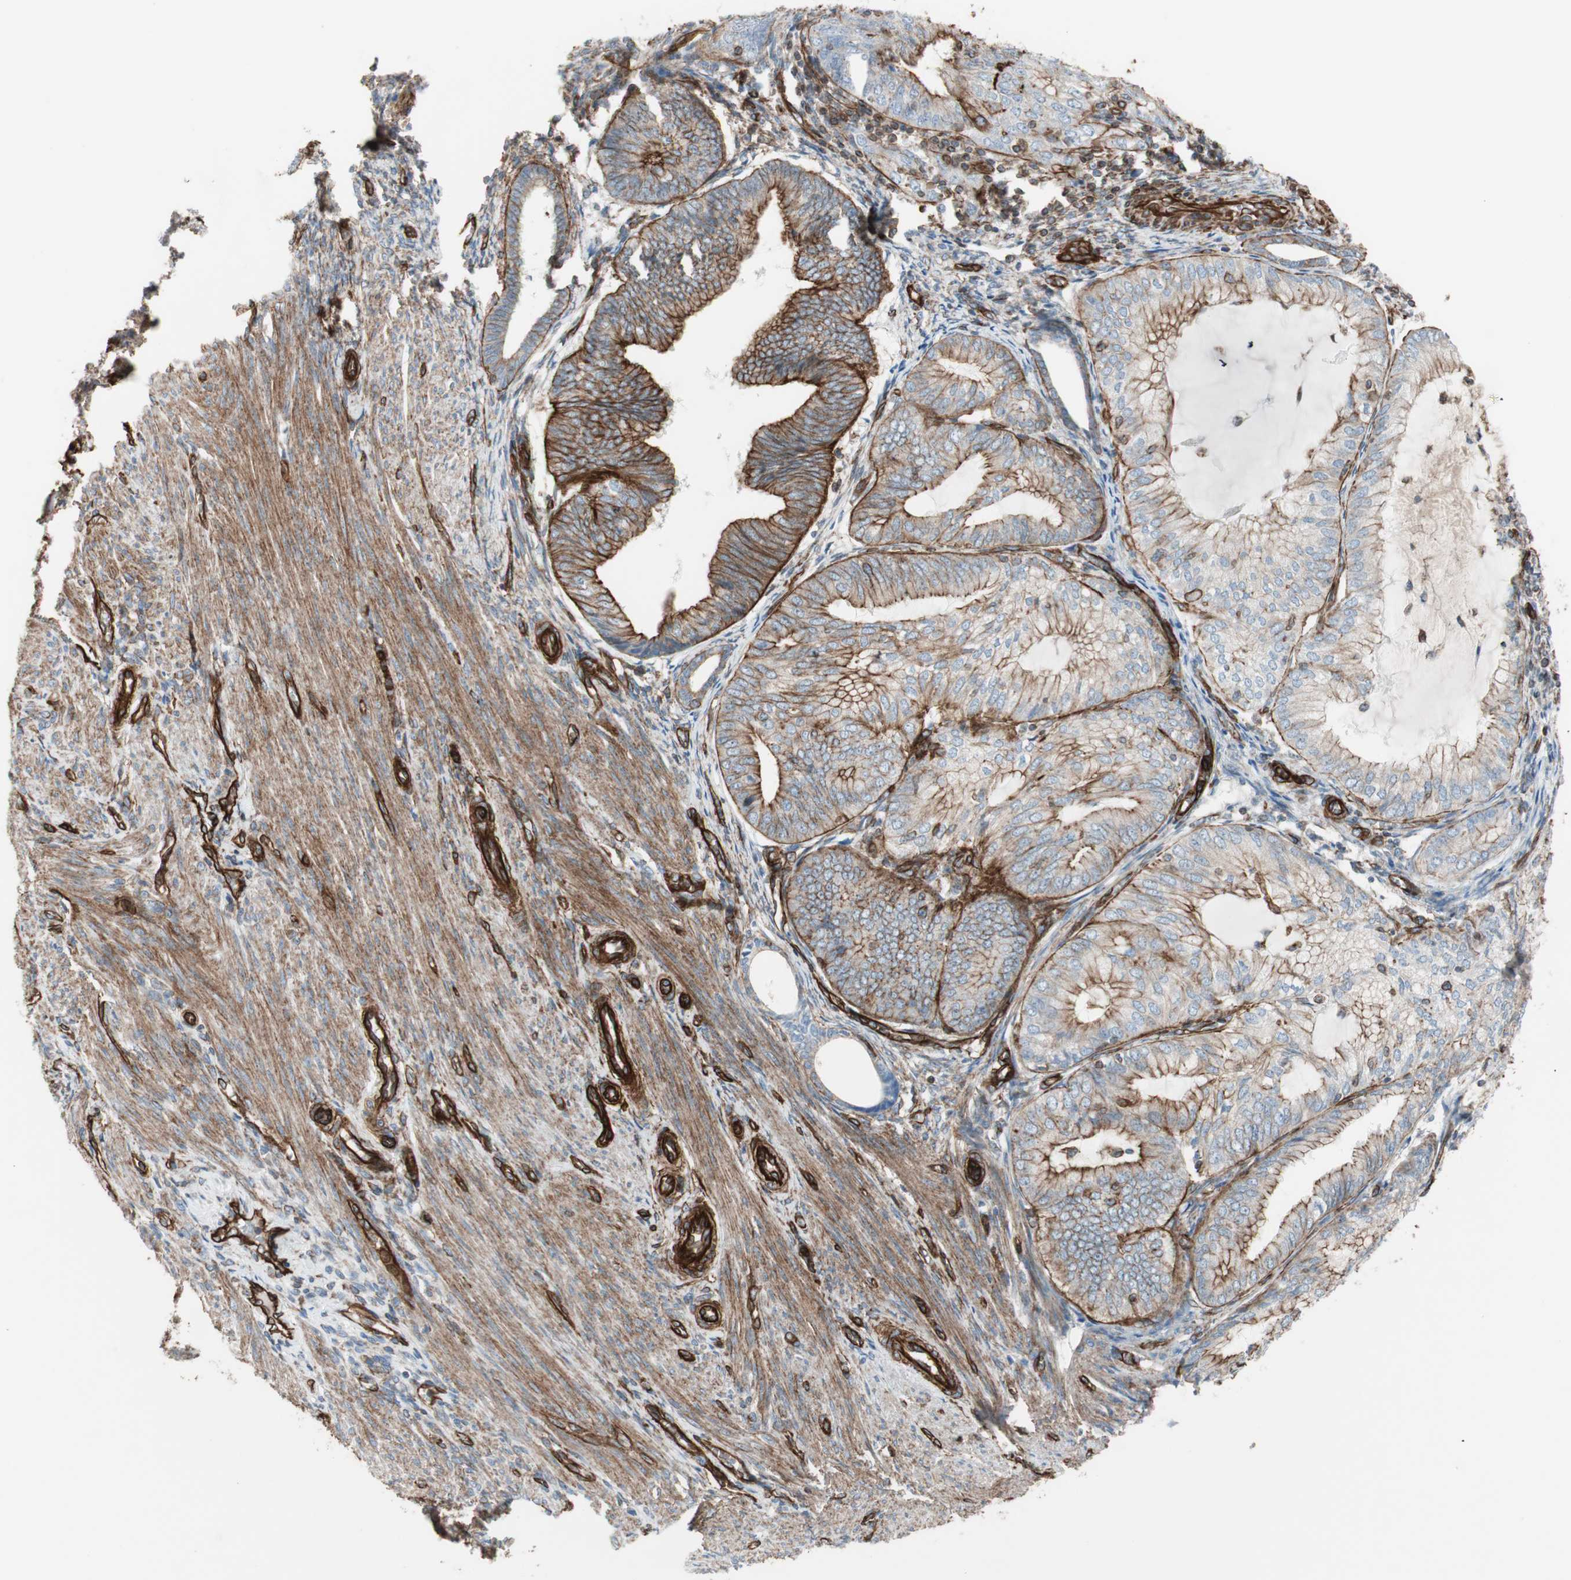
{"staining": {"intensity": "strong", "quantity": "25%-75%", "location": "cytoplasmic/membranous"}, "tissue": "endometrial cancer", "cell_type": "Tumor cells", "image_type": "cancer", "snomed": [{"axis": "morphology", "description": "Adenocarcinoma, NOS"}, {"axis": "topography", "description": "Endometrium"}], "caption": "Immunohistochemical staining of endometrial cancer shows high levels of strong cytoplasmic/membranous positivity in about 25%-75% of tumor cells.", "gene": "TCTA", "patient": {"sex": "female", "age": 81}}